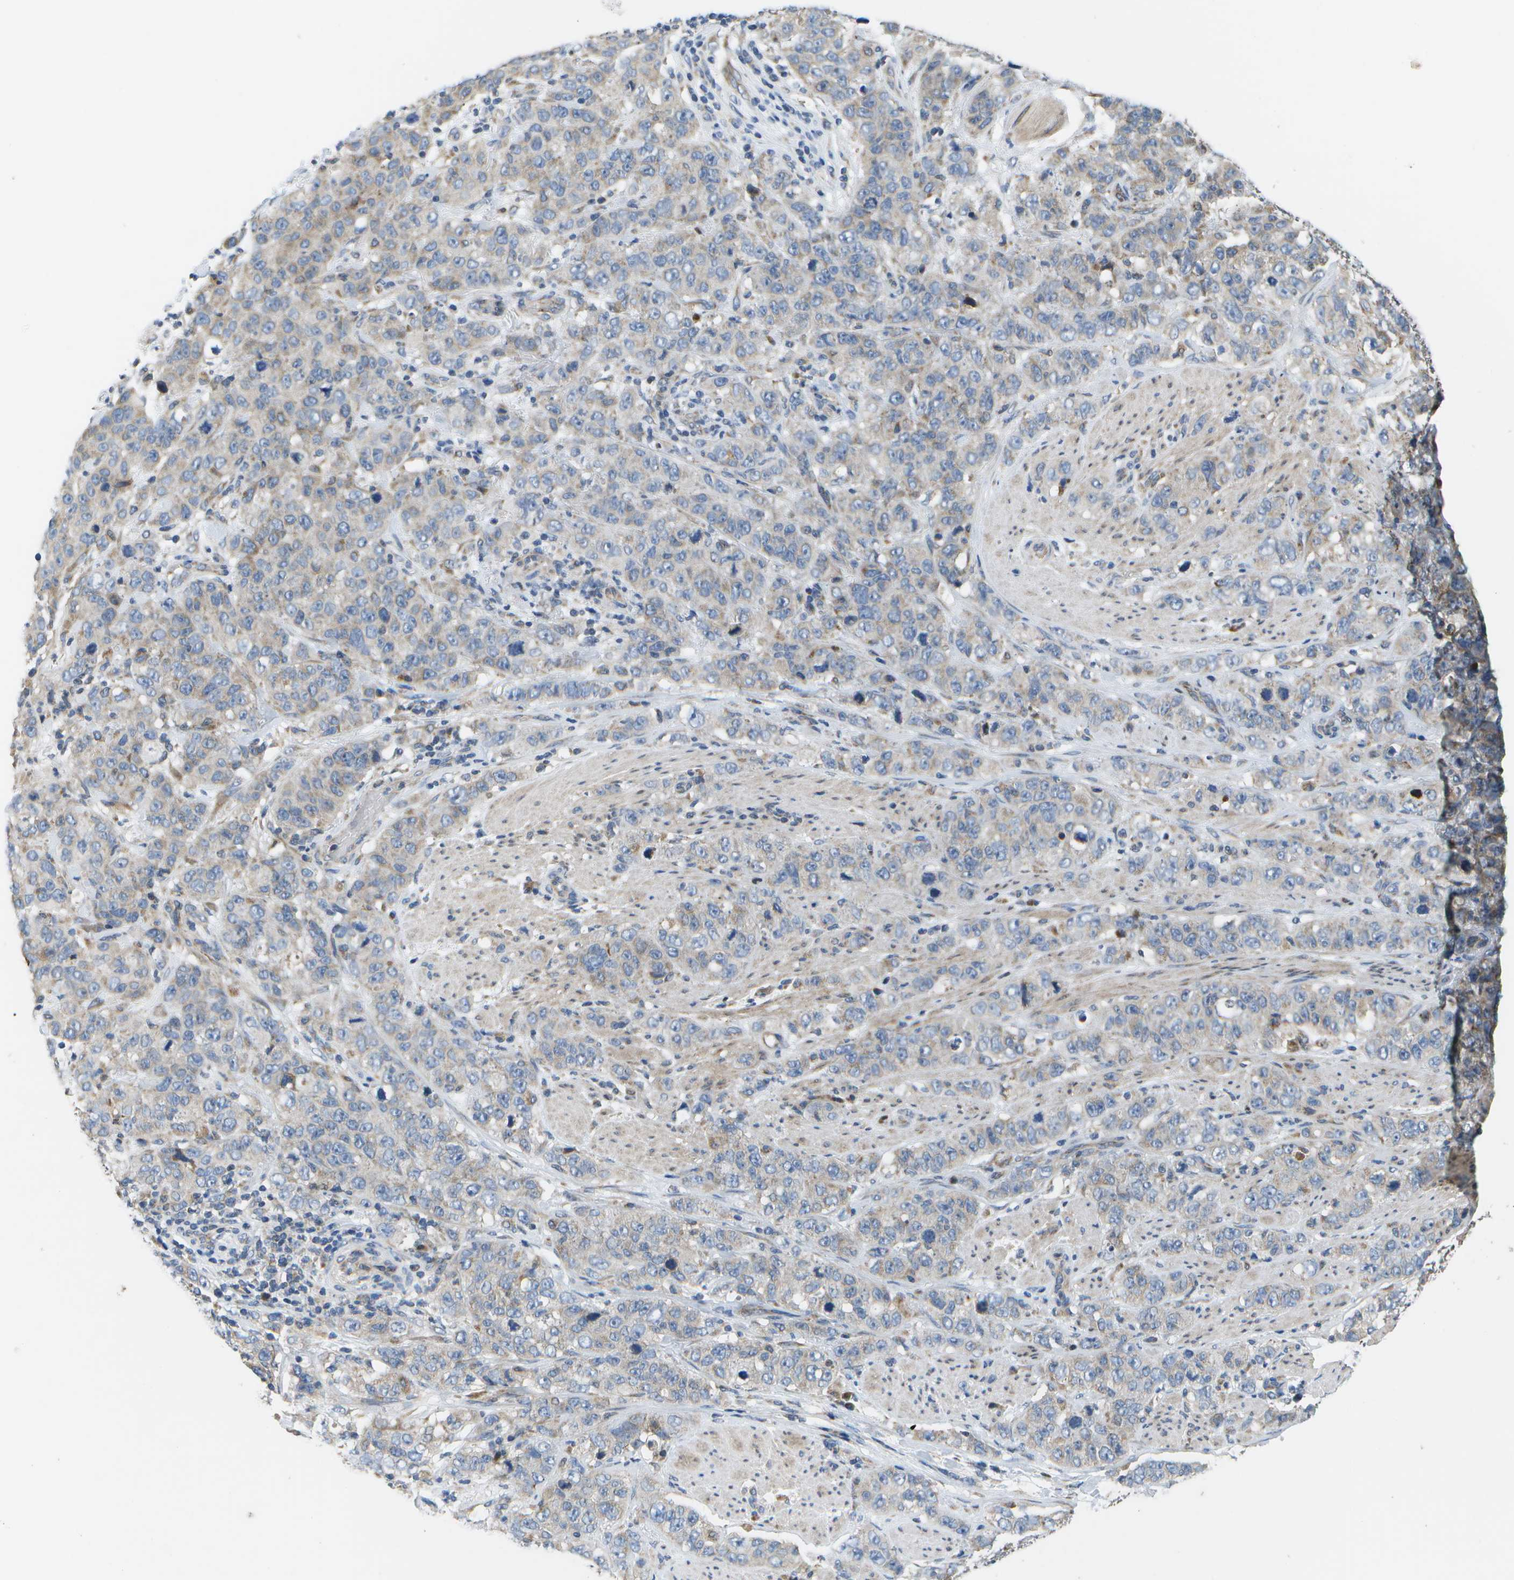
{"staining": {"intensity": "weak", "quantity": "25%-75%", "location": "cytoplasmic/membranous"}, "tissue": "stomach cancer", "cell_type": "Tumor cells", "image_type": "cancer", "snomed": [{"axis": "morphology", "description": "Adenocarcinoma, NOS"}, {"axis": "topography", "description": "Stomach"}], "caption": "Immunohistochemistry (IHC) staining of stomach cancer, which exhibits low levels of weak cytoplasmic/membranous positivity in about 25%-75% of tumor cells indicating weak cytoplasmic/membranous protein positivity. The staining was performed using DAB (3,3'-diaminobenzidine) (brown) for protein detection and nuclei were counterstained in hematoxylin (blue).", "gene": "HADHA", "patient": {"sex": "male", "age": 48}}